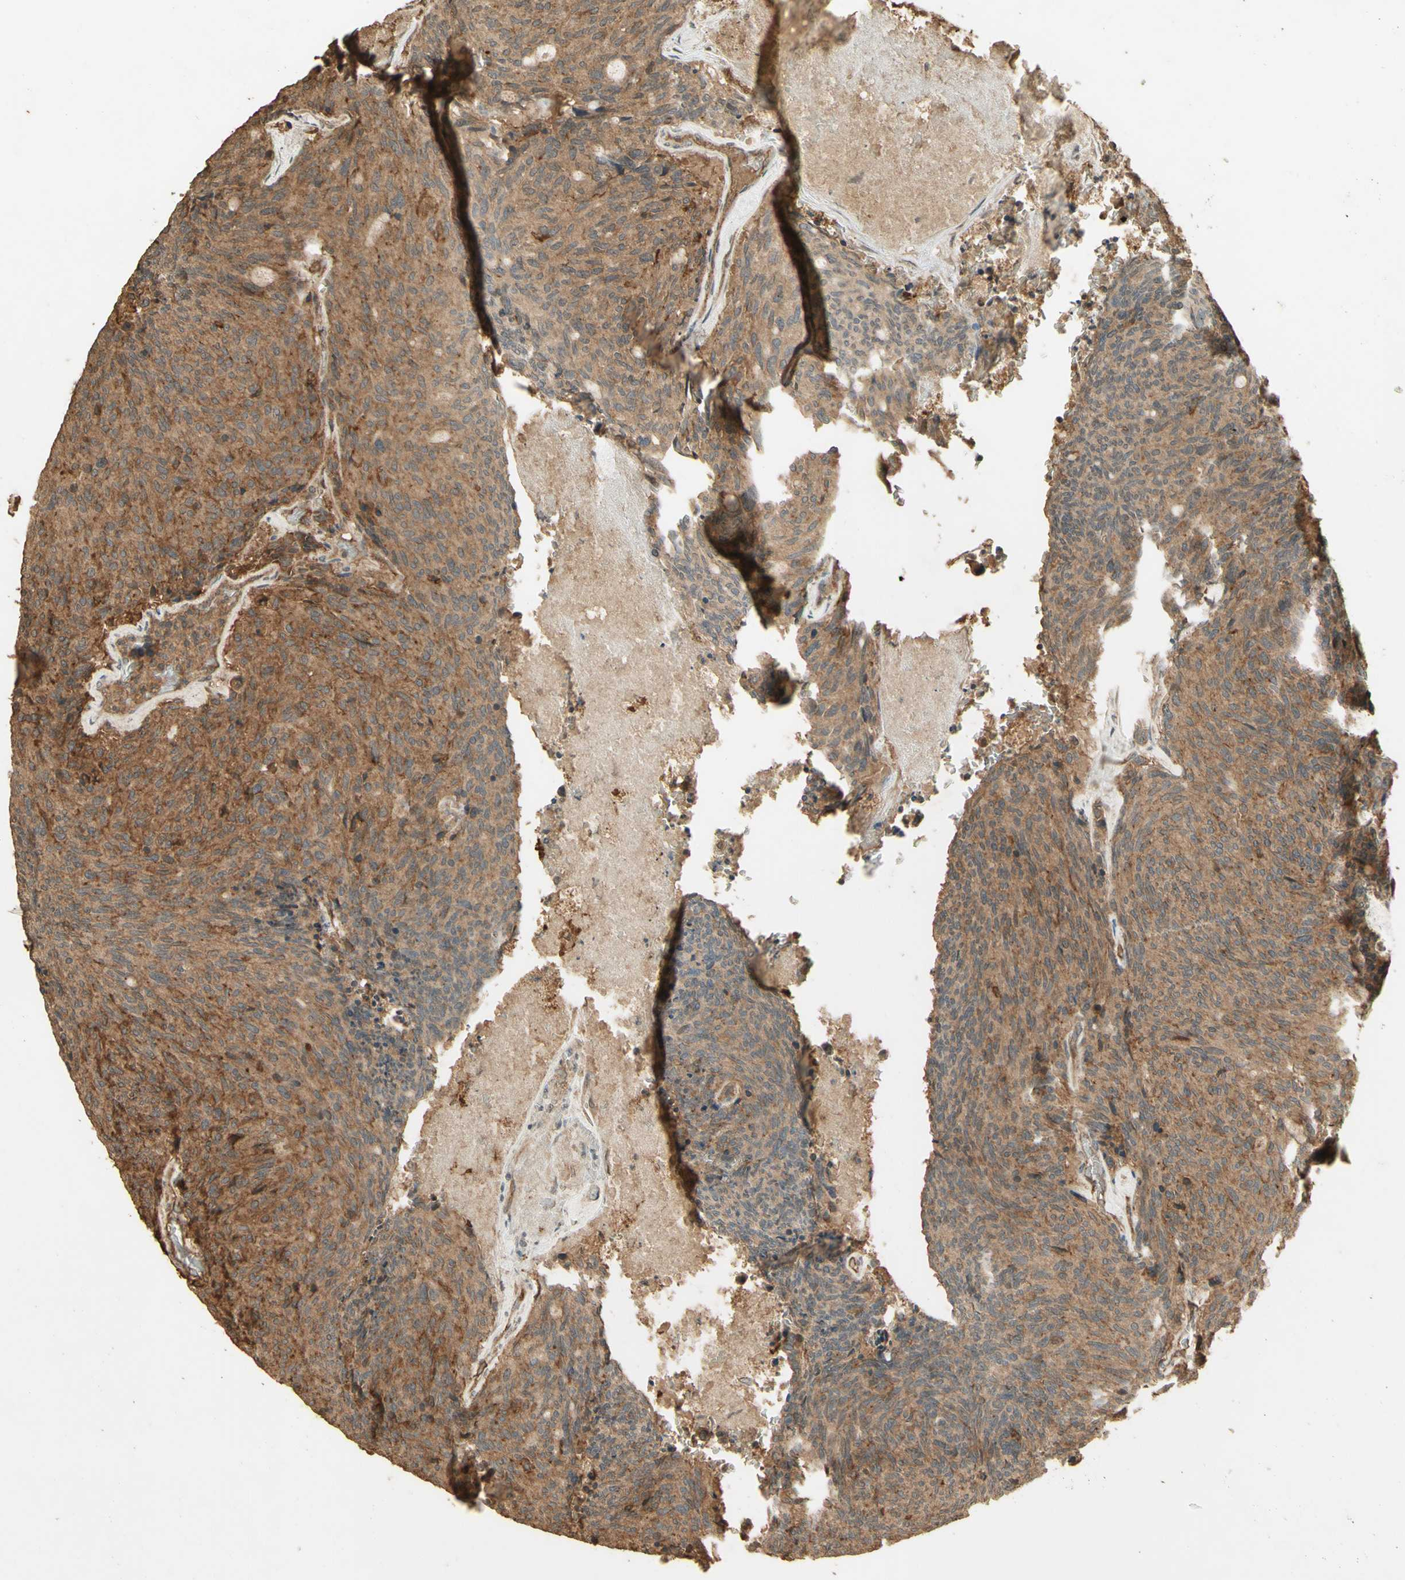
{"staining": {"intensity": "moderate", "quantity": ">75%", "location": "cytoplasmic/membranous"}, "tissue": "carcinoid", "cell_type": "Tumor cells", "image_type": "cancer", "snomed": [{"axis": "morphology", "description": "Carcinoid, malignant, NOS"}, {"axis": "topography", "description": "Pancreas"}], "caption": "Immunohistochemical staining of human malignant carcinoid exhibits moderate cytoplasmic/membranous protein positivity in approximately >75% of tumor cells.", "gene": "SMAD9", "patient": {"sex": "female", "age": 54}}